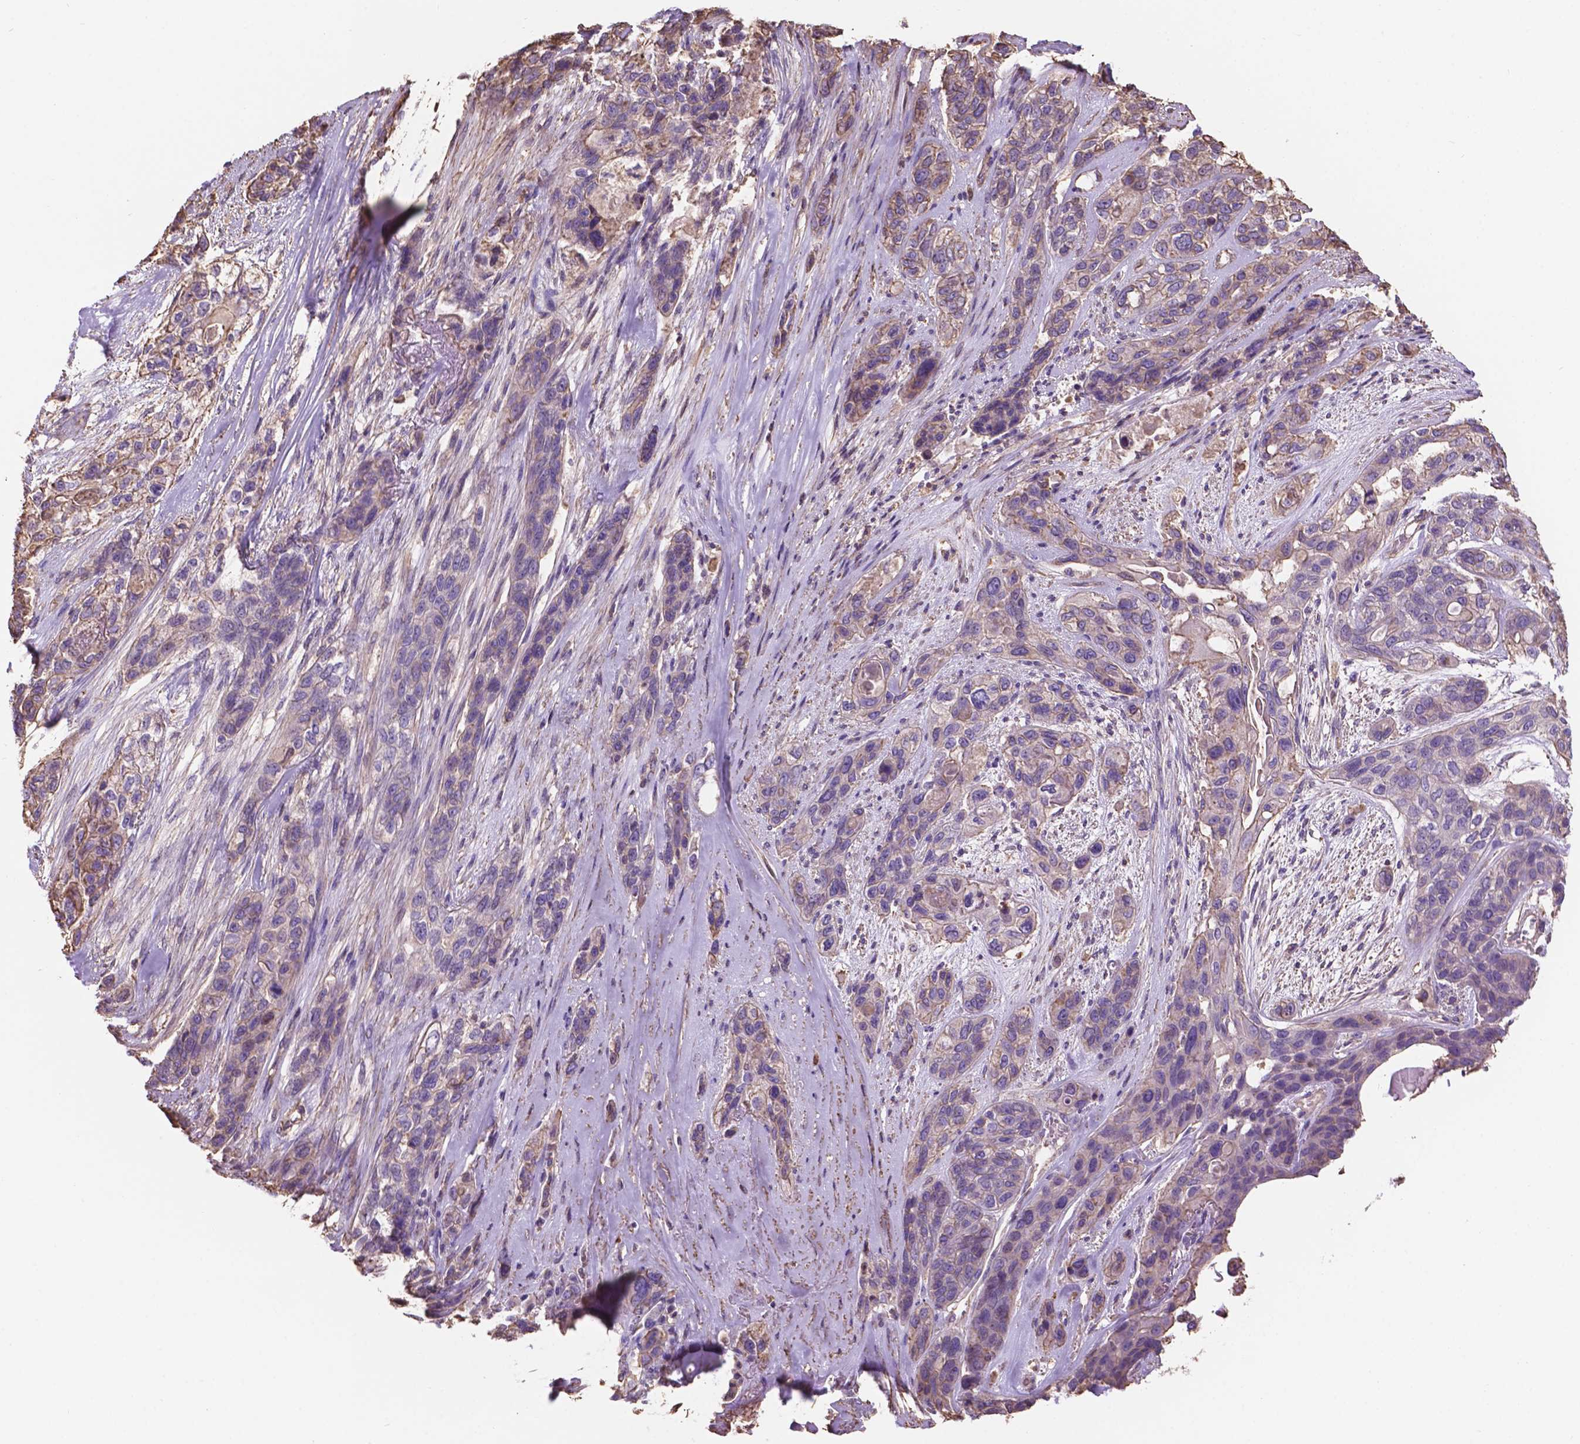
{"staining": {"intensity": "weak", "quantity": "<25%", "location": "cytoplasmic/membranous"}, "tissue": "lung cancer", "cell_type": "Tumor cells", "image_type": "cancer", "snomed": [{"axis": "morphology", "description": "Squamous cell carcinoma, NOS"}, {"axis": "topography", "description": "Lung"}], "caption": "Photomicrograph shows no significant protein positivity in tumor cells of lung cancer (squamous cell carcinoma).", "gene": "NIPA2", "patient": {"sex": "female", "age": 70}}